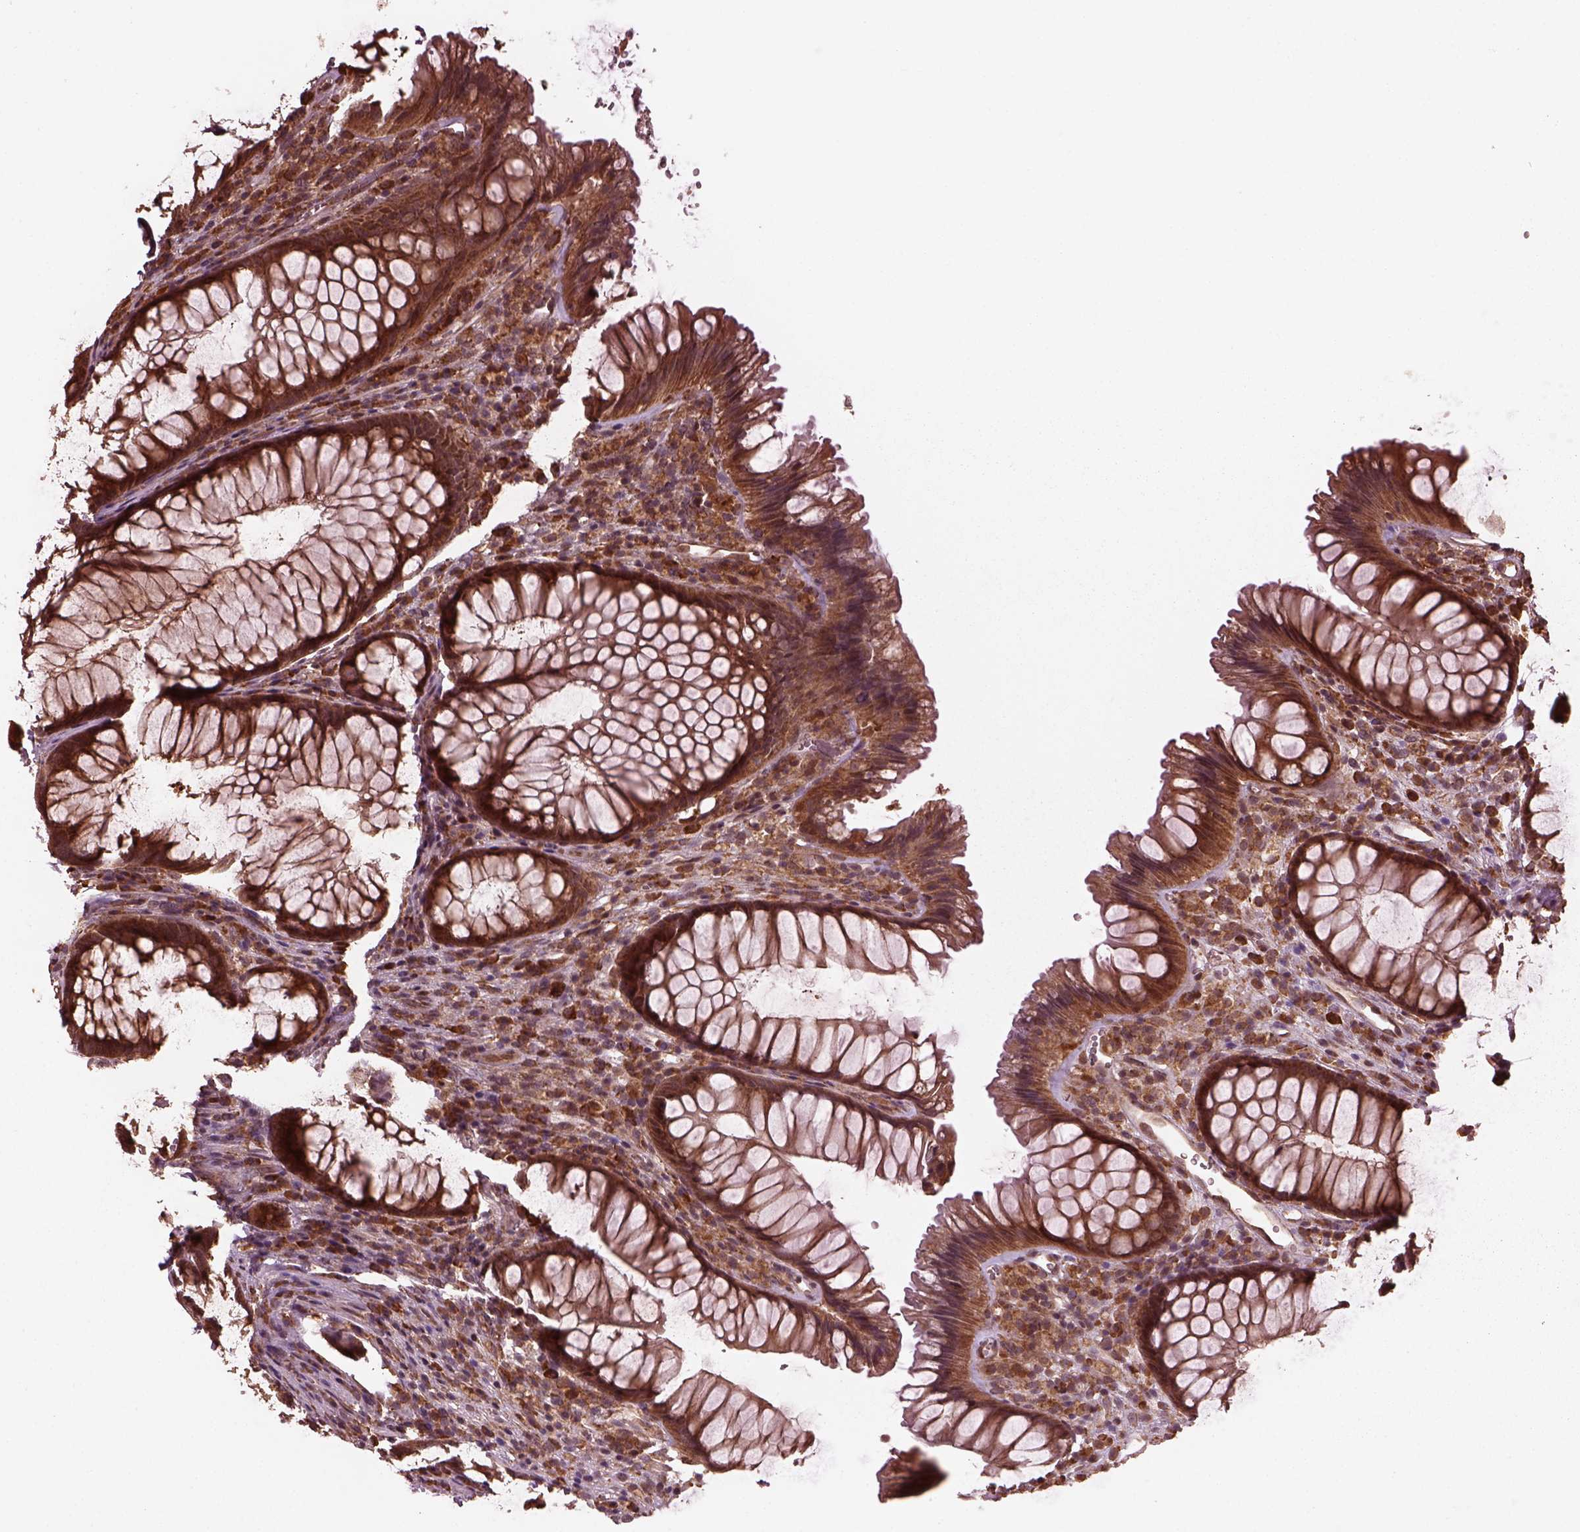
{"staining": {"intensity": "strong", "quantity": ">75%", "location": "cytoplasmic/membranous"}, "tissue": "rectum", "cell_type": "Glandular cells", "image_type": "normal", "snomed": [{"axis": "morphology", "description": "Normal tissue, NOS"}, {"axis": "topography", "description": "Smooth muscle"}, {"axis": "topography", "description": "Rectum"}], "caption": "IHC (DAB (3,3'-diaminobenzidine)) staining of unremarkable human rectum shows strong cytoplasmic/membranous protein staining in approximately >75% of glandular cells.", "gene": "ZNF292", "patient": {"sex": "male", "age": 53}}